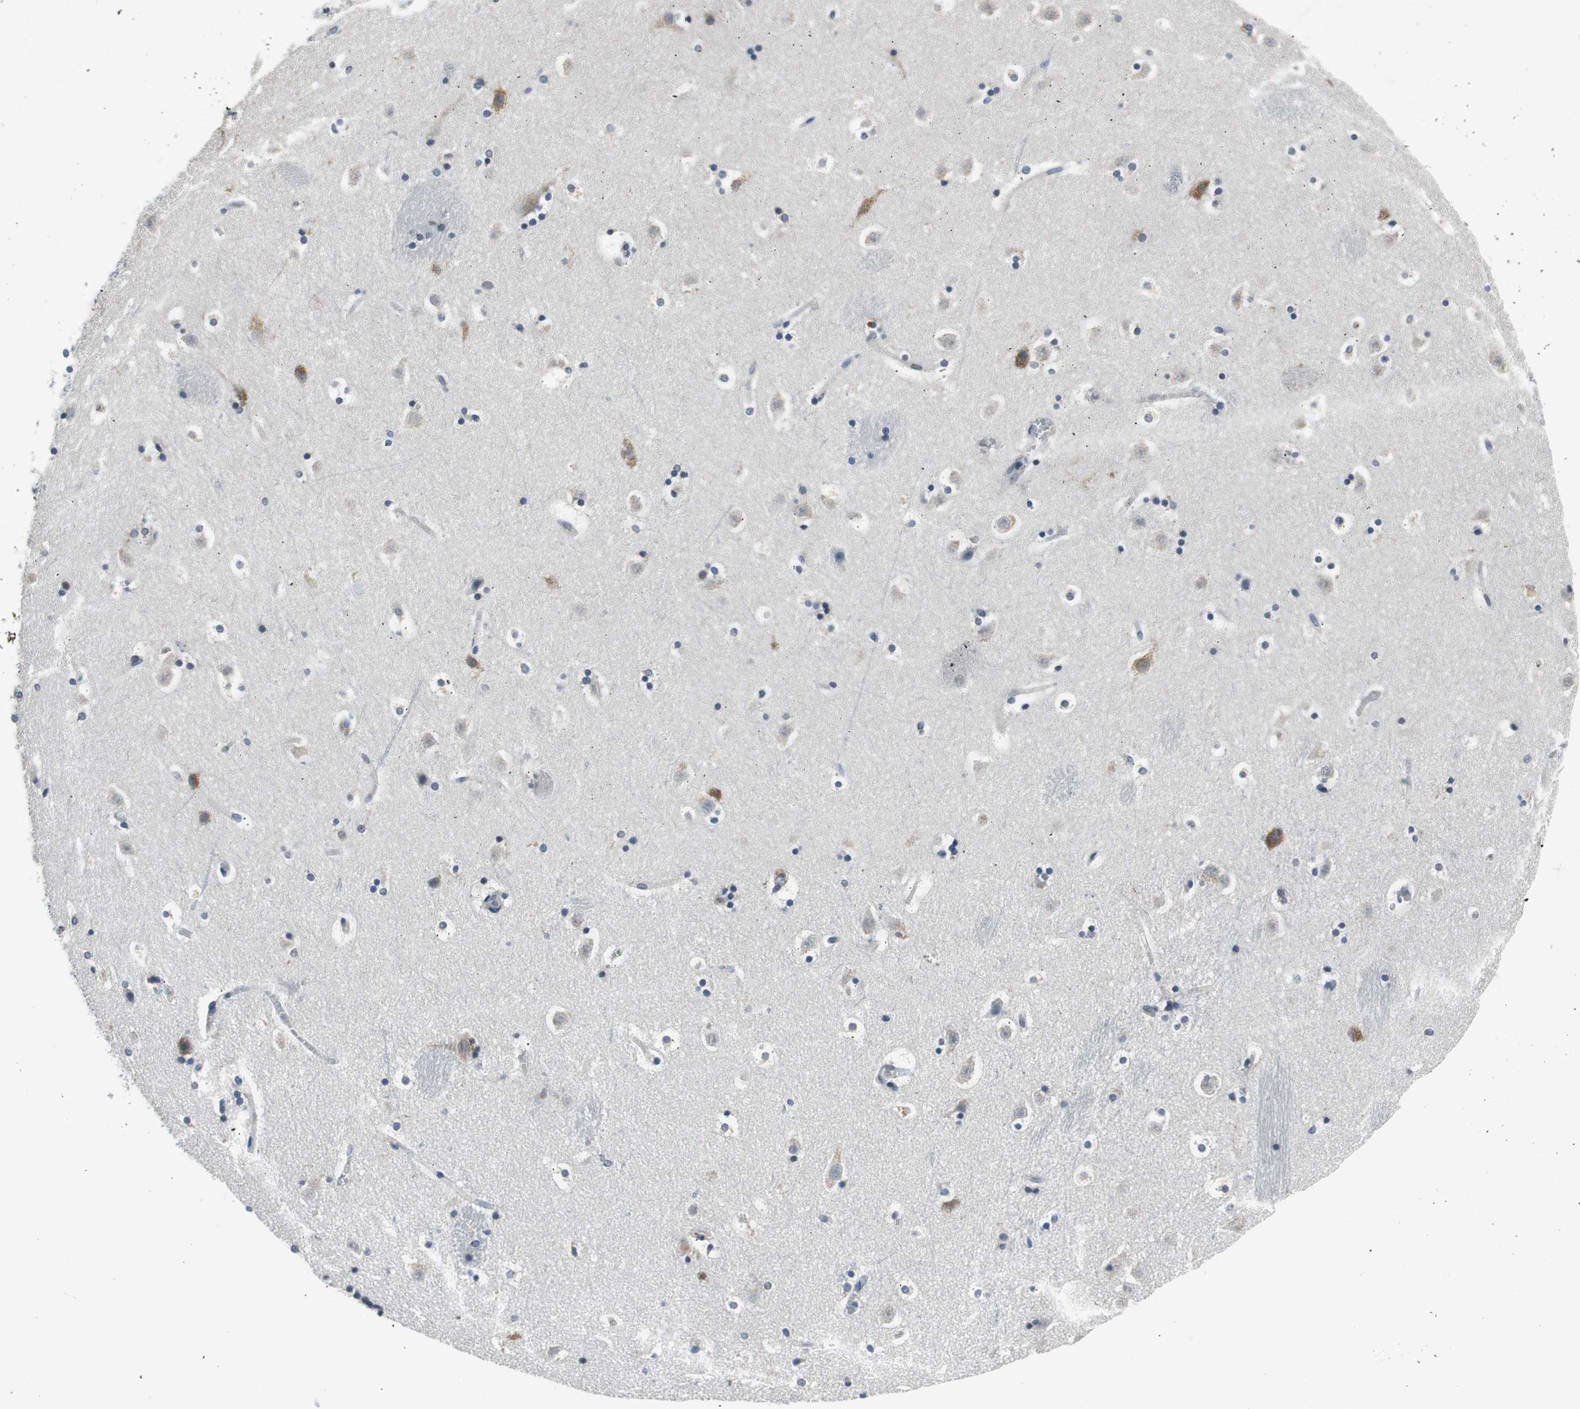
{"staining": {"intensity": "negative", "quantity": "none", "location": "none"}, "tissue": "caudate", "cell_type": "Glial cells", "image_type": "normal", "snomed": [{"axis": "morphology", "description": "Normal tissue, NOS"}, {"axis": "topography", "description": "Lateral ventricle wall"}], "caption": "Micrograph shows no protein staining in glial cells of normal caudate.", "gene": "PLAA", "patient": {"sex": "male", "age": 45}}